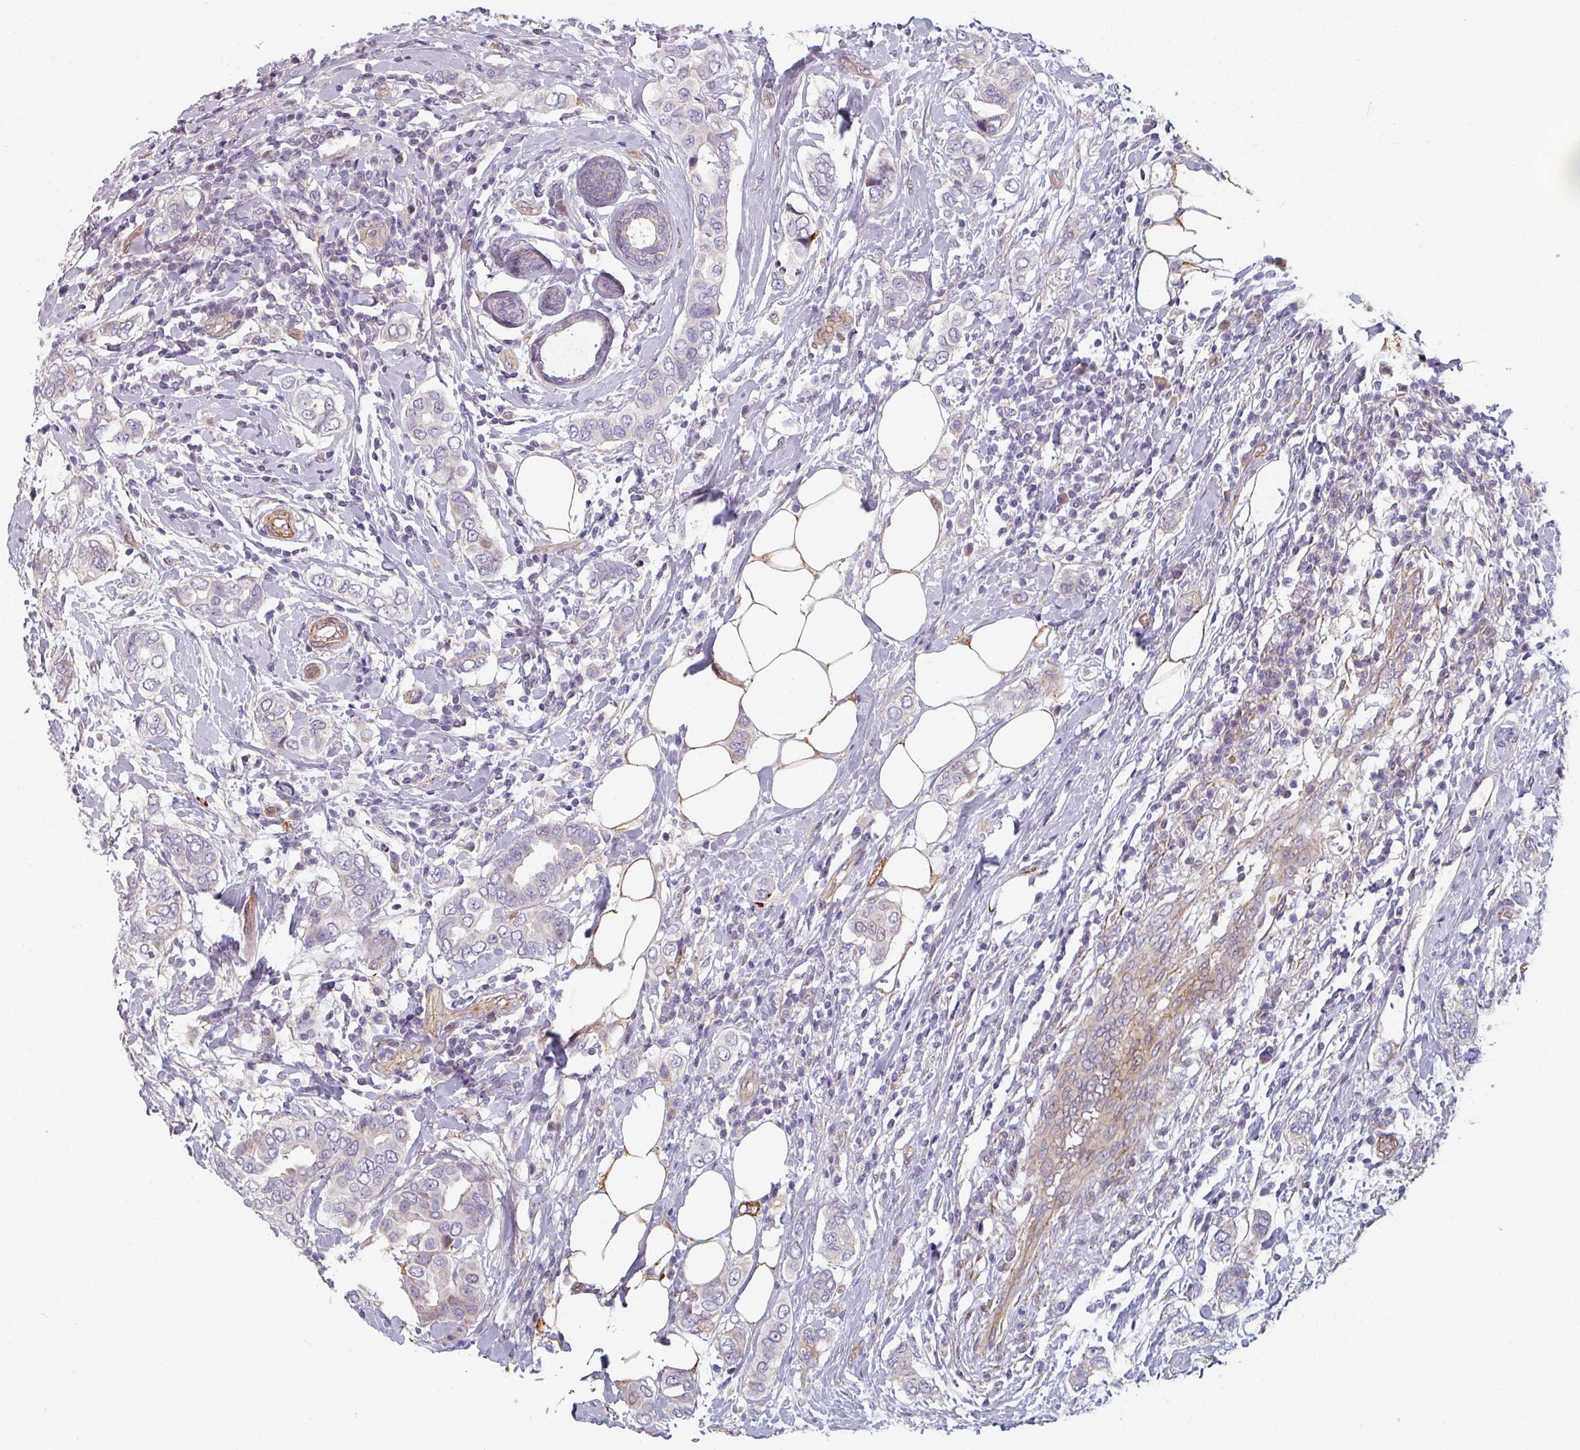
{"staining": {"intensity": "negative", "quantity": "none", "location": "none"}, "tissue": "breast cancer", "cell_type": "Tumor cells", "image_type": "cancer", "snomed": [{"axis": "morphology", "description": "Lobular carcinoma"}, {"axis": "topography", "description": "Breast"}], "caption": "High power microscopy micrograph of an immunohistochemistry (IHC) micrograph of lobular carcinoma (breast), revealing no significant staining in tumor cells. (Stains: DAB immunohistochemistry (IHC) with hematoxylin counter stain, Microscopy: brightfield microscopy at high magnification).", "gene": "C4BPB", "patient": {"sex": "female", "age": 51}}